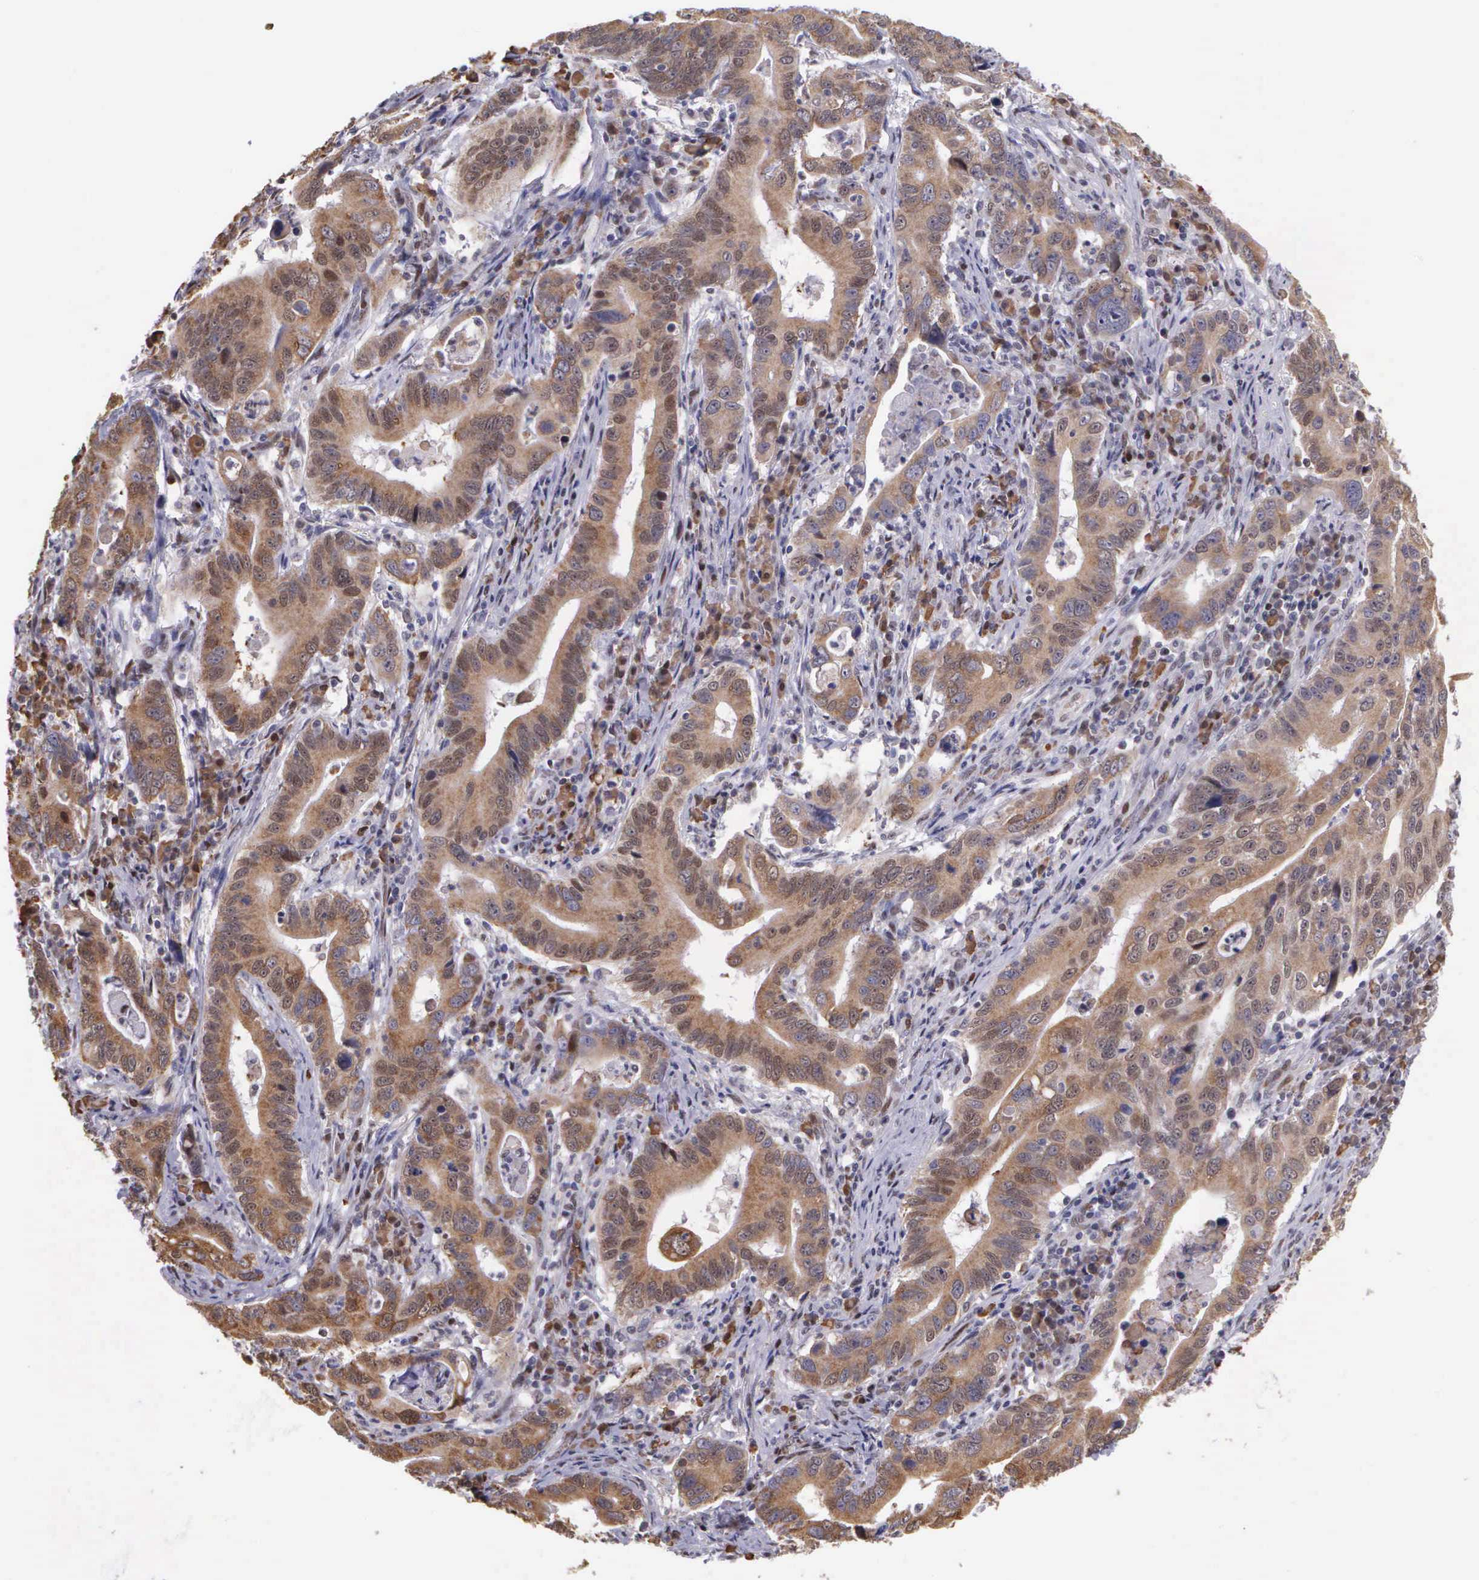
{"staining": {"intensity": "moderate", "quantity": ">75%", "location": "cytoplasmic/membranous"}, "tissue": "stomach cancer", "cell_type": "Tumor cells", "image_type": "cancer", "snomed": [{"axis": "morphology", "description": "Adenocarcinoma, NOS"}, {"axis": "topography", "description": "Stomach, upper"}], "caption": "An IHC histopathology image of tumor tissue is shown. Protein staining in brown highlights moderate cytoplasmic/membranous positivity in stomach cancer within tumor cells. Immunohistochemistry (ihc) stains the protein of interest in brown and the nuclei are stained blue.", "gene": "SLC25A21", "patient": {"sex": "male", "age": 63}}